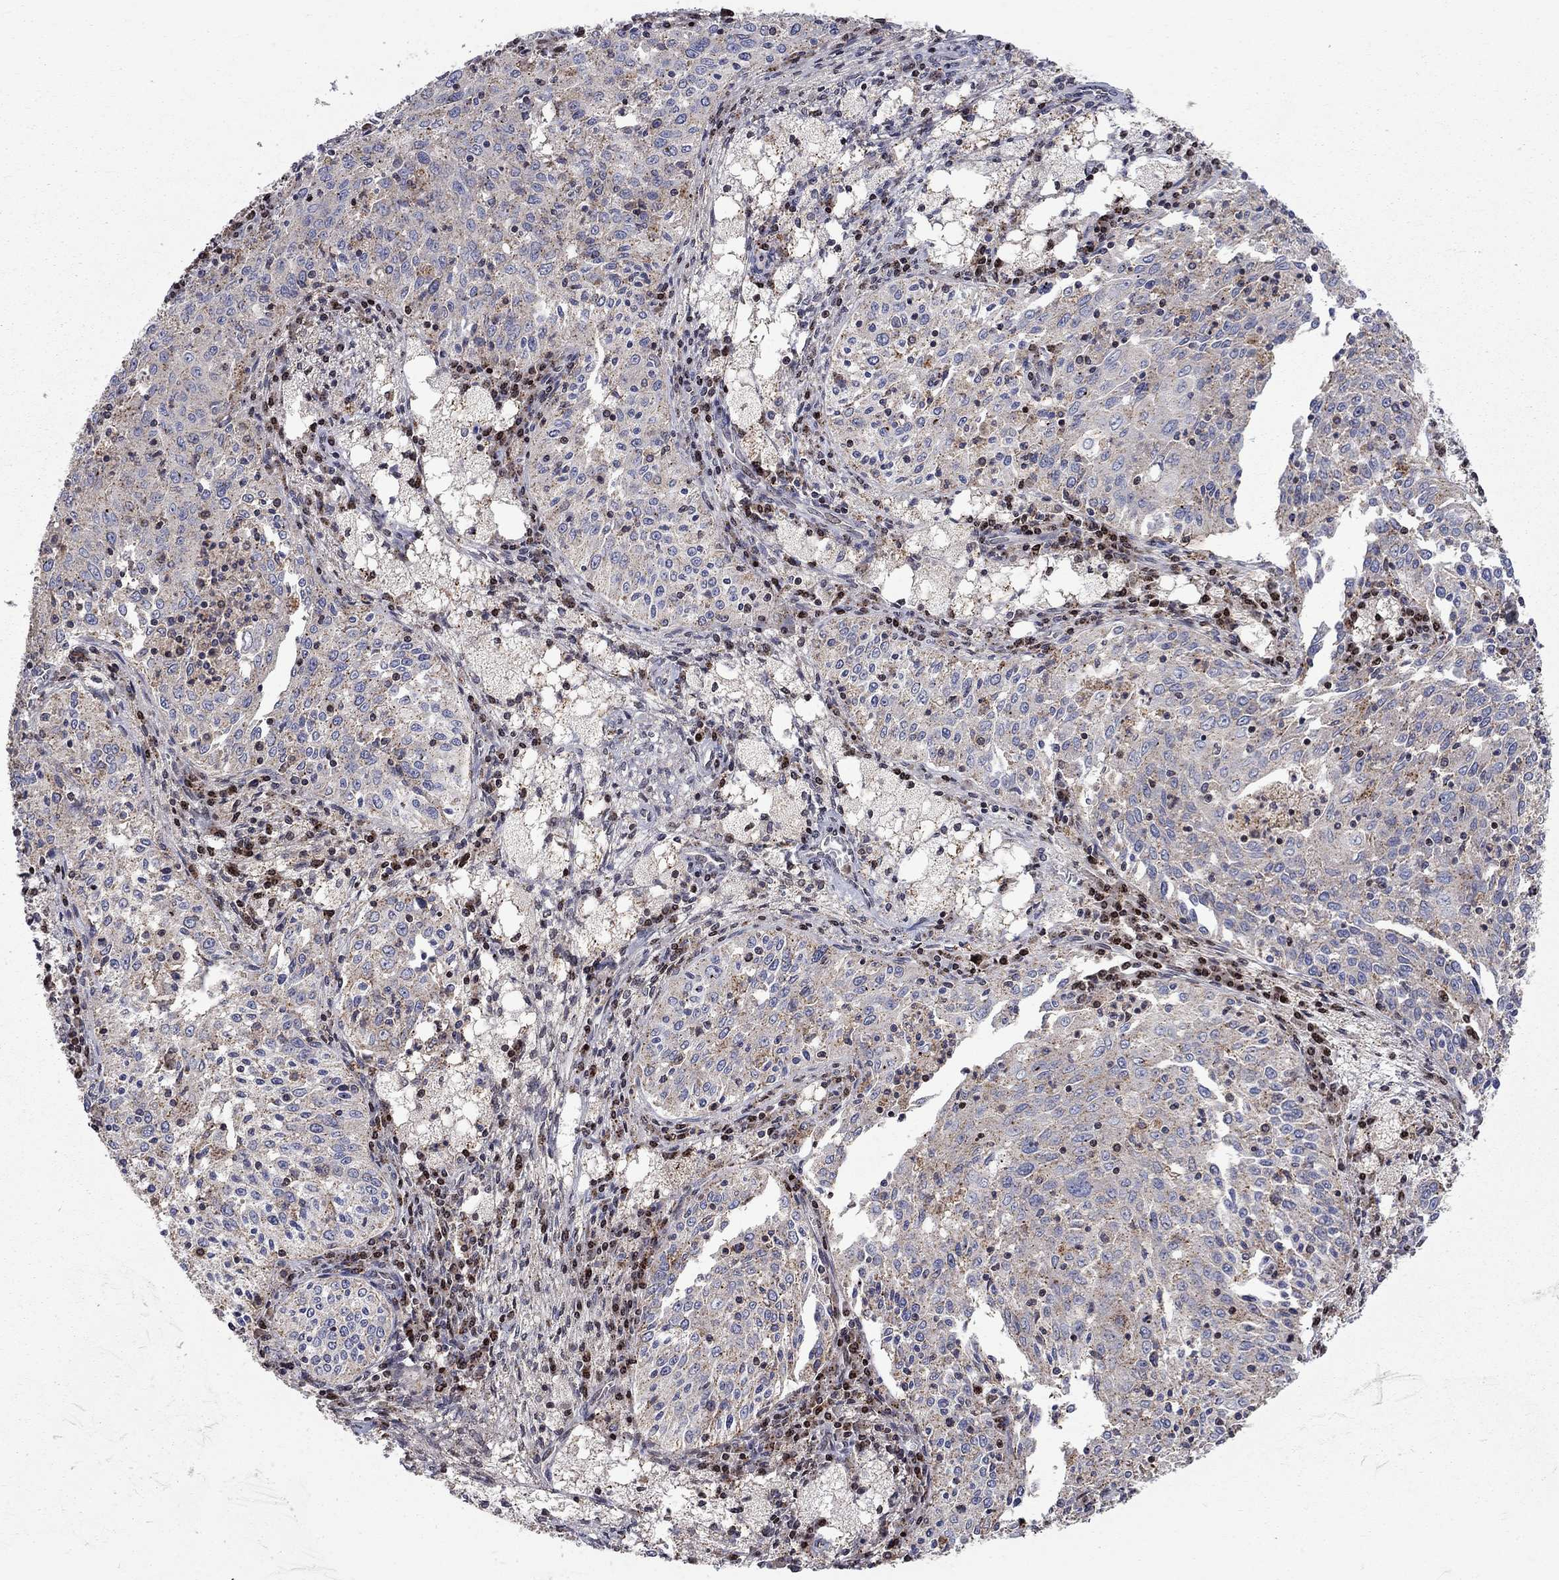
{"staining": {"intensity": "strong", "quantity": "25%-75%", "location": "cytoplasmic/membranous"}, "tissue": "cervical cancer", "cell_type": "Tumor cells", "image_type": "cancer", "snomed": [{"axis": "morphology", "description": "Squamous cell carcinoma, NOS"}, {"axis": "topography", "description": "Cervix"}], "caption": "Cervical cancer stained with a brown dye shows strong cytoplasmic/membranous positive staining in approximately 25%-75% of tumor cells.", "gene": "ERN2", "patient": {"sex": "female", "age": 41}}